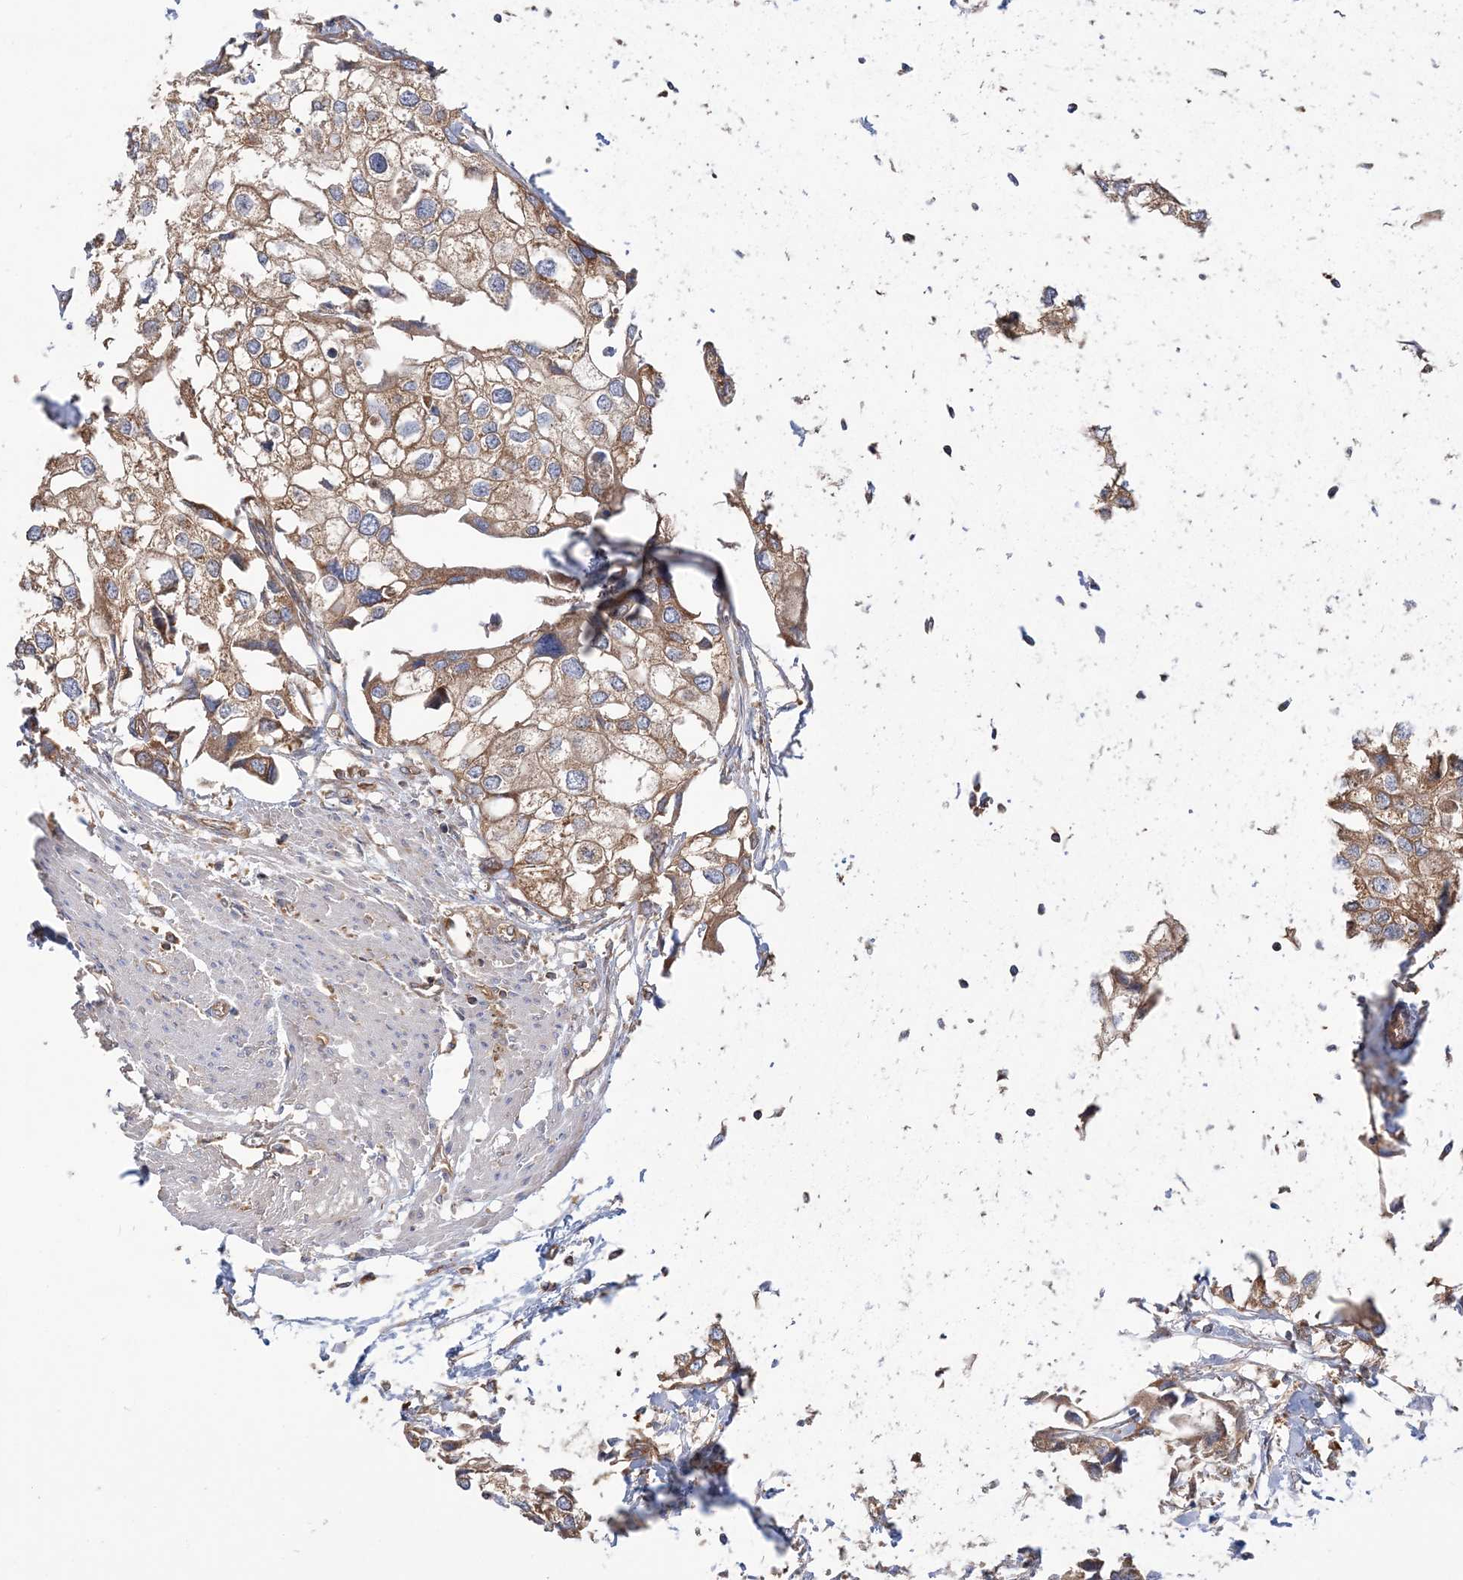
{"staining": {"intensity": "weak", "quantity": ">75%", "location": "cytoplasmic/membranous"}, "tissue": "urothelial cancer", "cell_type": "Tumor cells", "image_type": "cancer", "snomed": [{"axis": "morphology", "description": "Urothelial carcinoma, High grade"}, {"axis": "topography", "description": "Urinary bladder"}], "caption": "A high-resolution image shows IHC staining of urothelial cancer, which displays weak cytoplasmic/membranous expression in about >75% of tumor cells. The protein is shown in brown color, while the nuclei are stained blue.", "gene": "TBC1D5", "patient": {"sex": "male", "age": 64}}